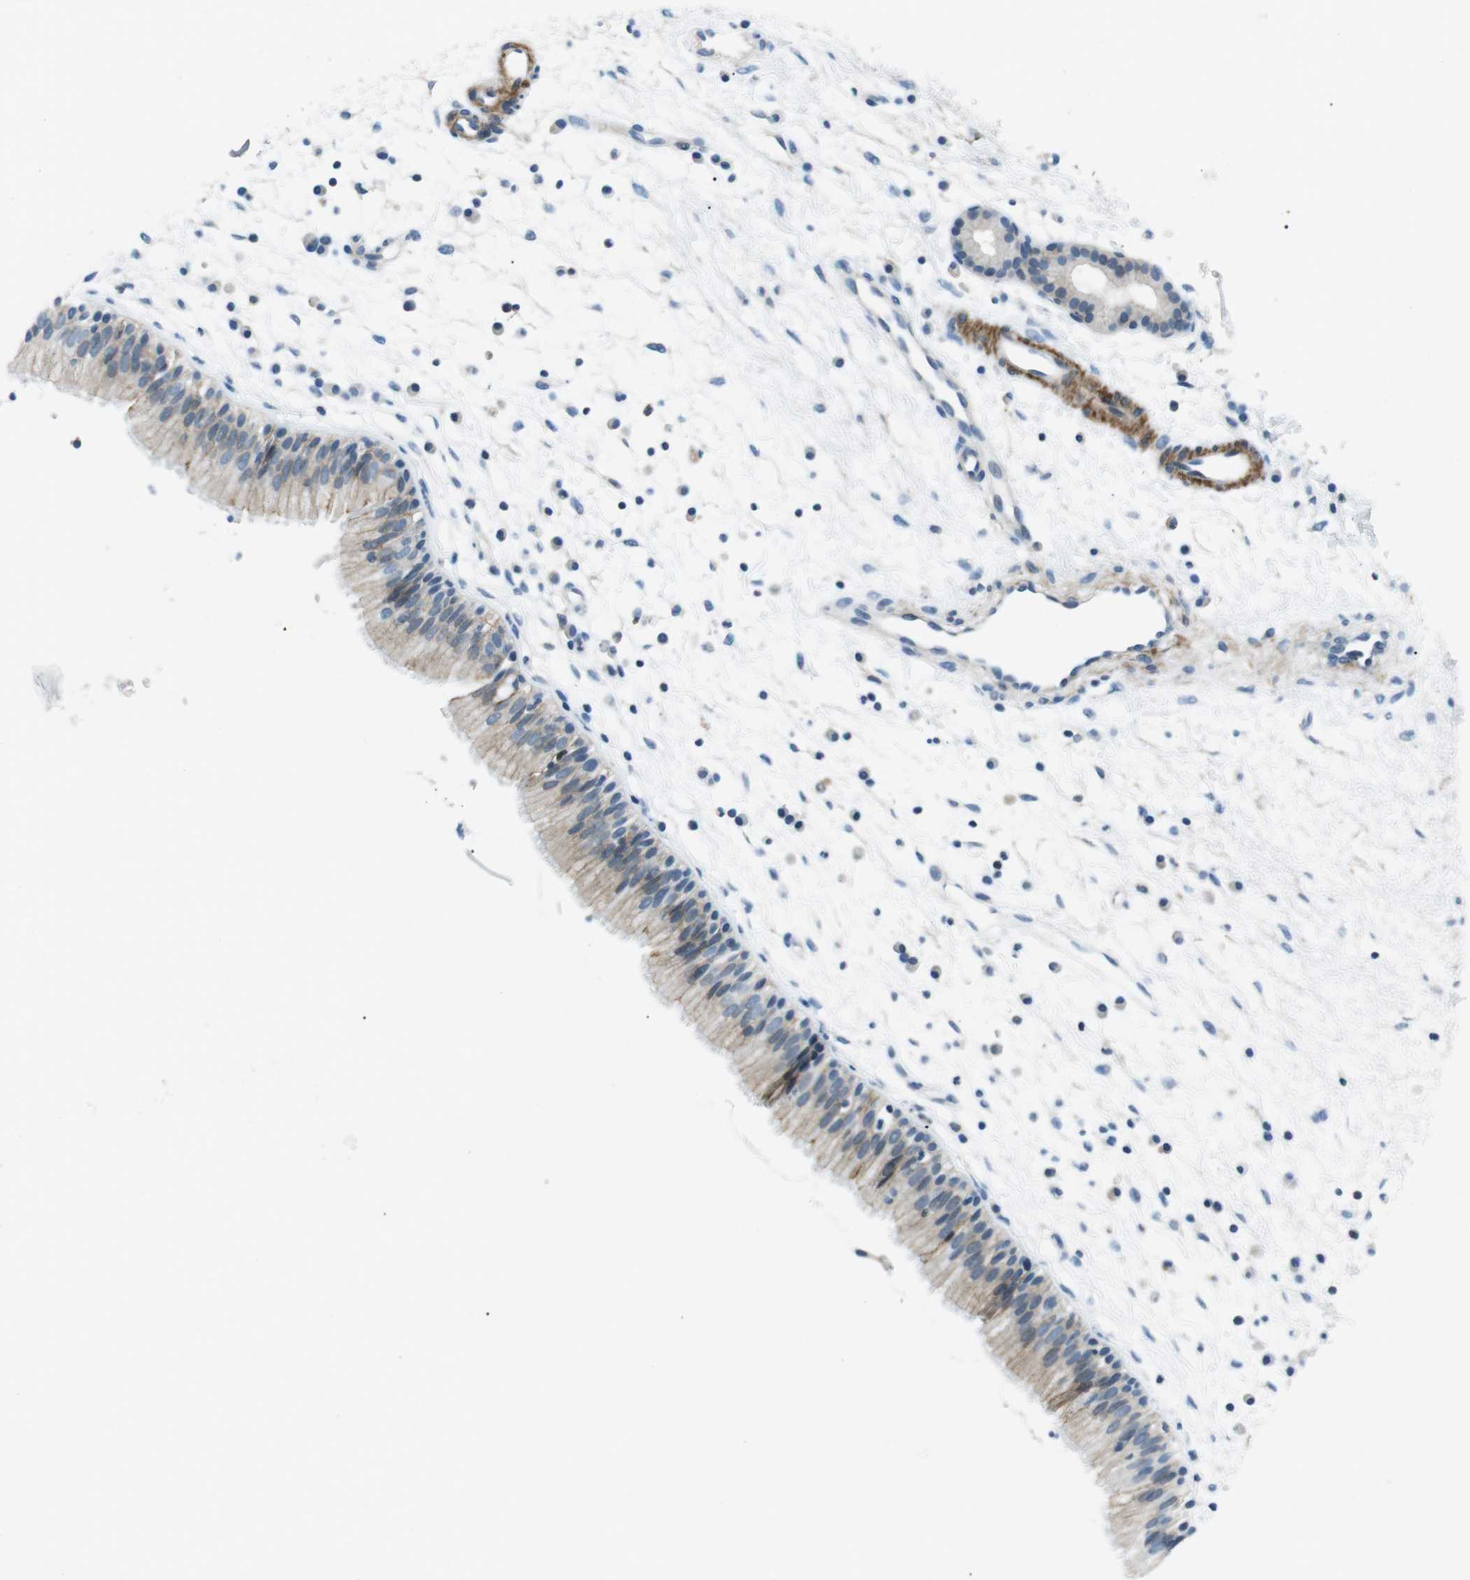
{"staining": {"intensity": "weak", "quantity": "<25%", "location": "cytoplasmic/membranous"}, "tissue": "nasopharynx", "cell_type": "Respiratory epithelial cells", "image_type": "normal", "snomed": [{"axis": "morphology", "description": "Normal tissue, NOS"}, {"axis": "topography", "description": "Nasopharynx"}], "caption": "High power microscopy photomicrograph of an IHC histopathology image of normal nasopharynx, revealing no significant positivity in respiratory epithelial cells.", "gene": "ARVCF", "patient": {"sex": "male", "age": 21}}